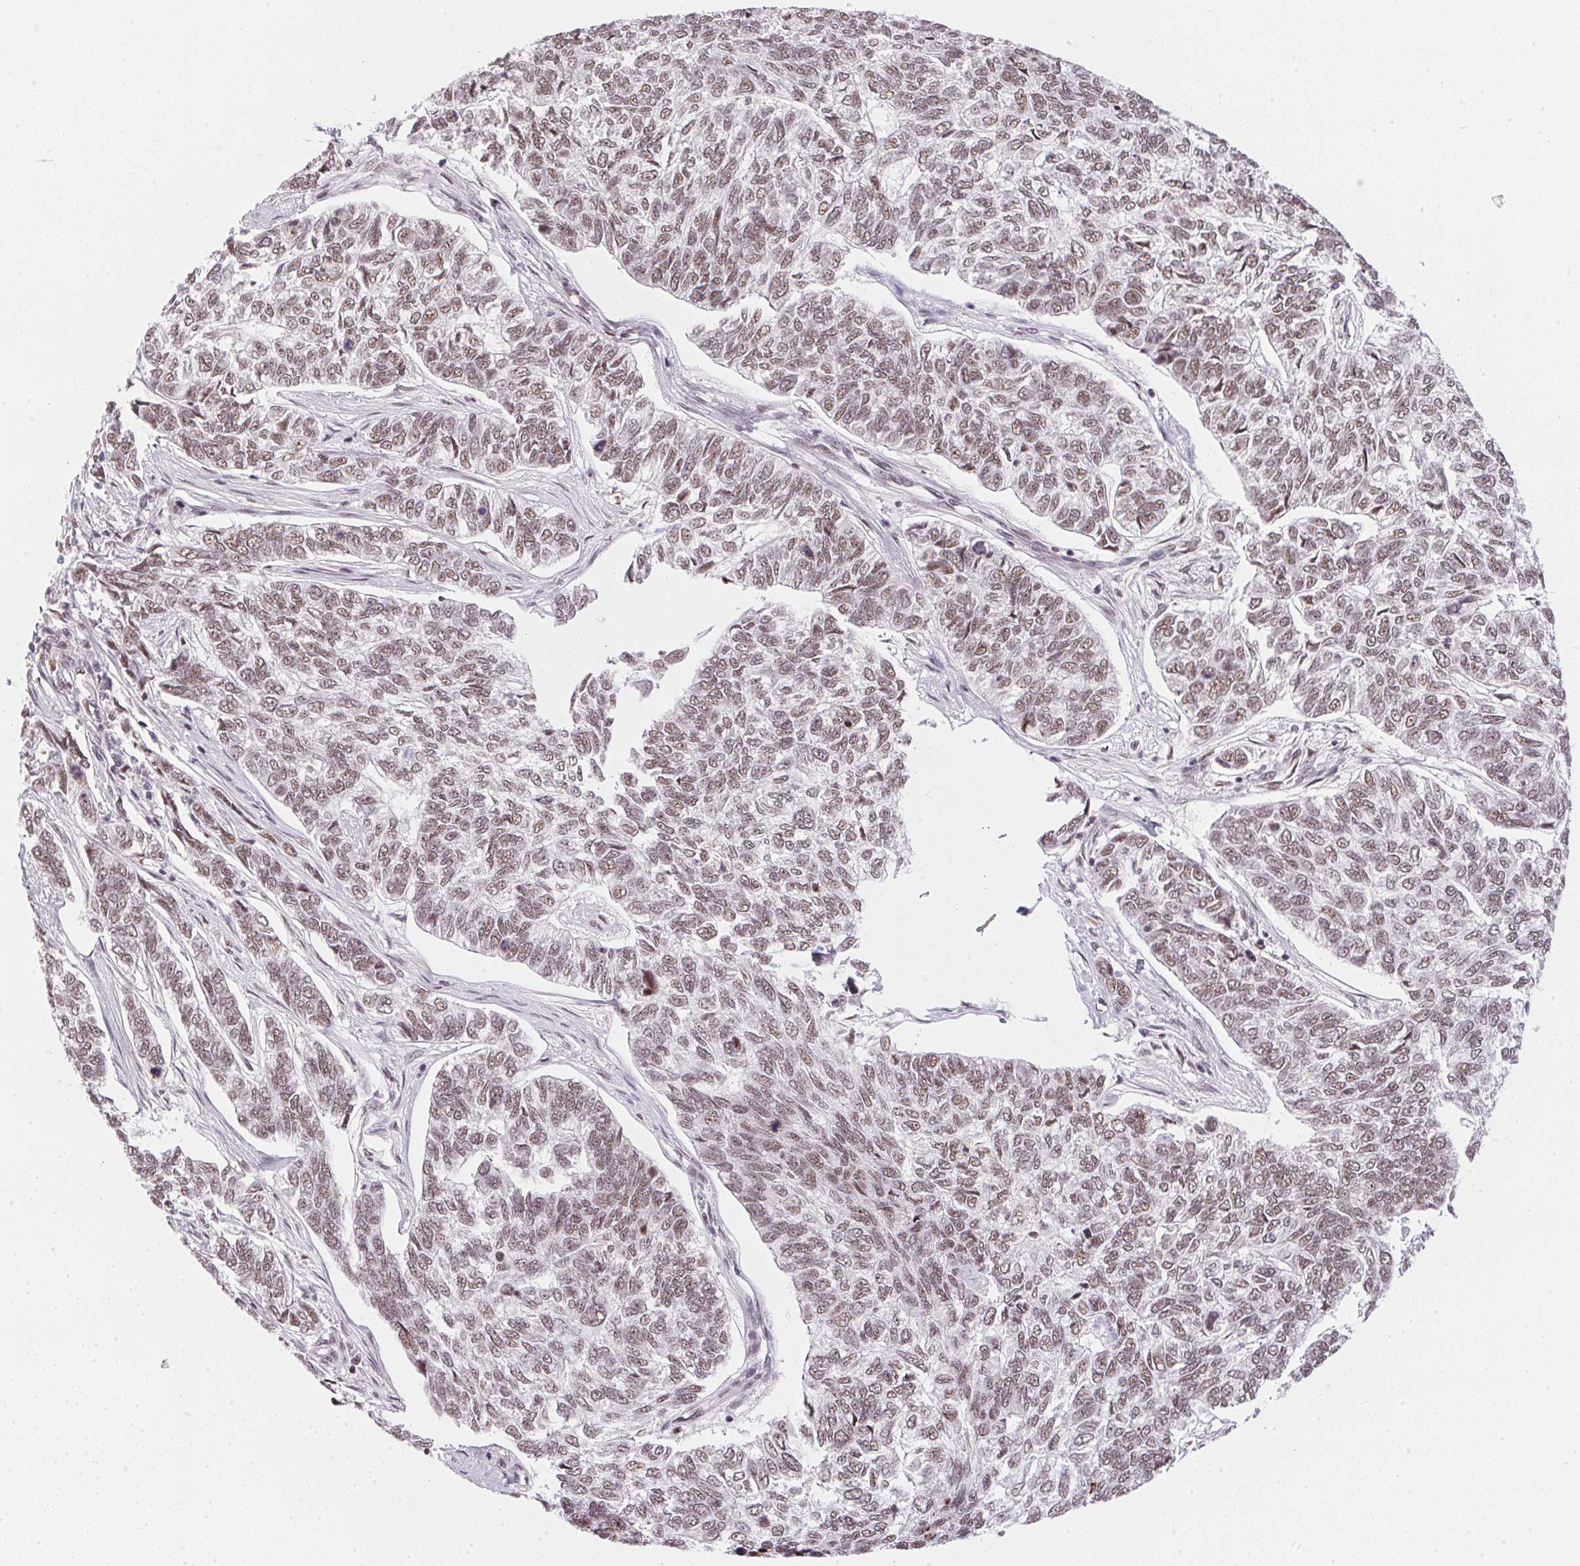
{"staining": {"intensity": "weak", "quantity": ">75%", "location": "nuclear"}, "tissue": "skin cancer", "cell_type": "Tumor cells", "image_type": "cancer", "snomed": [{"axis": "morphology", "description": "Basal cell carcinoma"}, {"axis": "topography", "description": "Skin"}], "caption": "Tumor cells reveal low levels of weak nuclear expression in about >75% of cells in human skin cancer. The staining is performed using DAB brown chromogen to label protein expression. The nuclei are counter-stained blue using hematoxylin.", "gene": "SRSF7", "patient": {"sex": "female", "age": 65}}